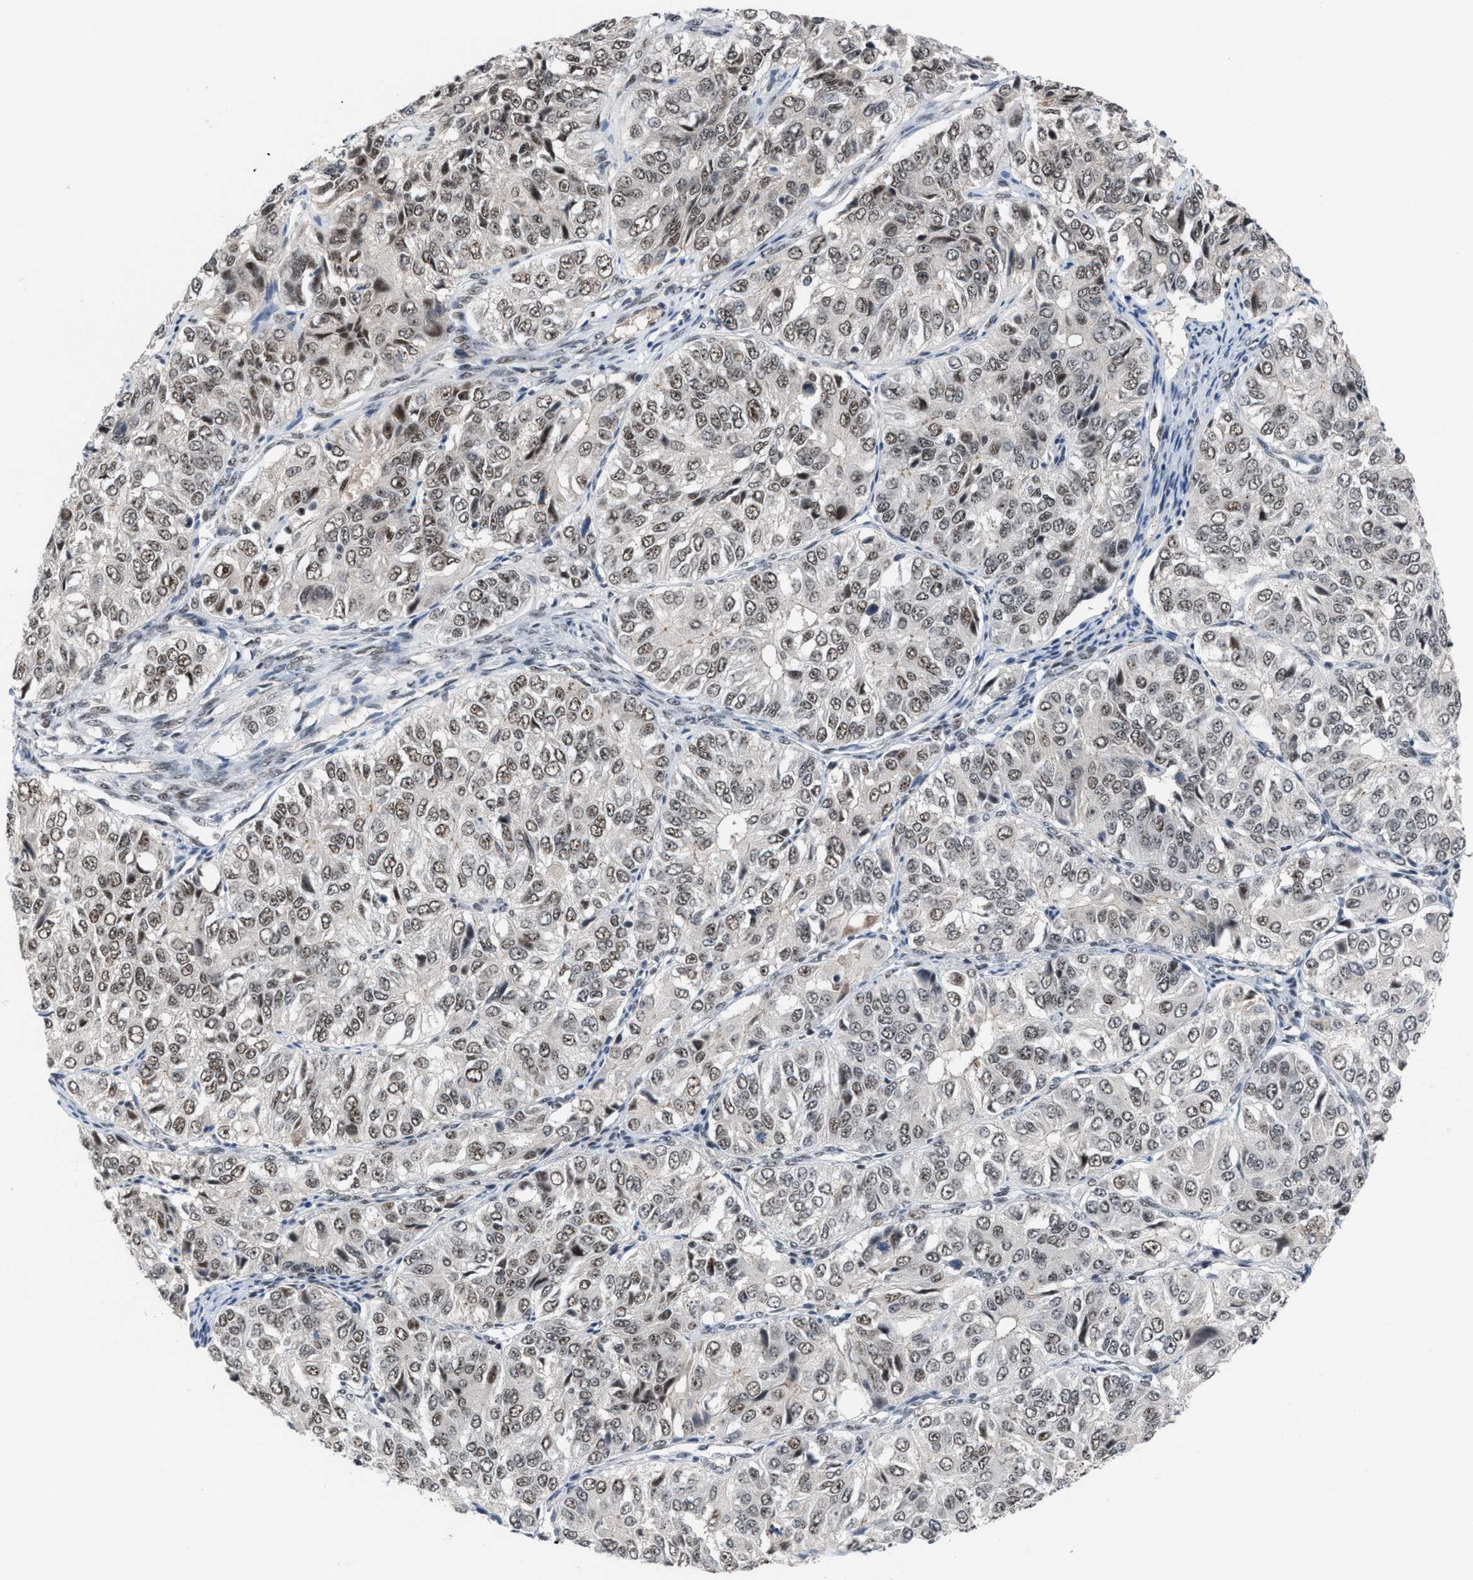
{"staining": {"intensity": "moderate", "quantity": ">75%", "location": "nuclear"}, "tissue": "ovarian cancer", "cell_type": "Tumor cells", "image_type": "cancer", "snomed": [{"axis": "morphology", "description": "Carcinoma, endometroid"}, {"axis": "topography", "description": "Ovary"}], "caption": "There is medium levels of moderate nuclear expression in tumor cells of endometroid carcinoma (ovarian), as demonstrated by immunohistochemical staining (brown color).", "gene": "PRPF4", "patient": {"sex": "female", "age": 51}}